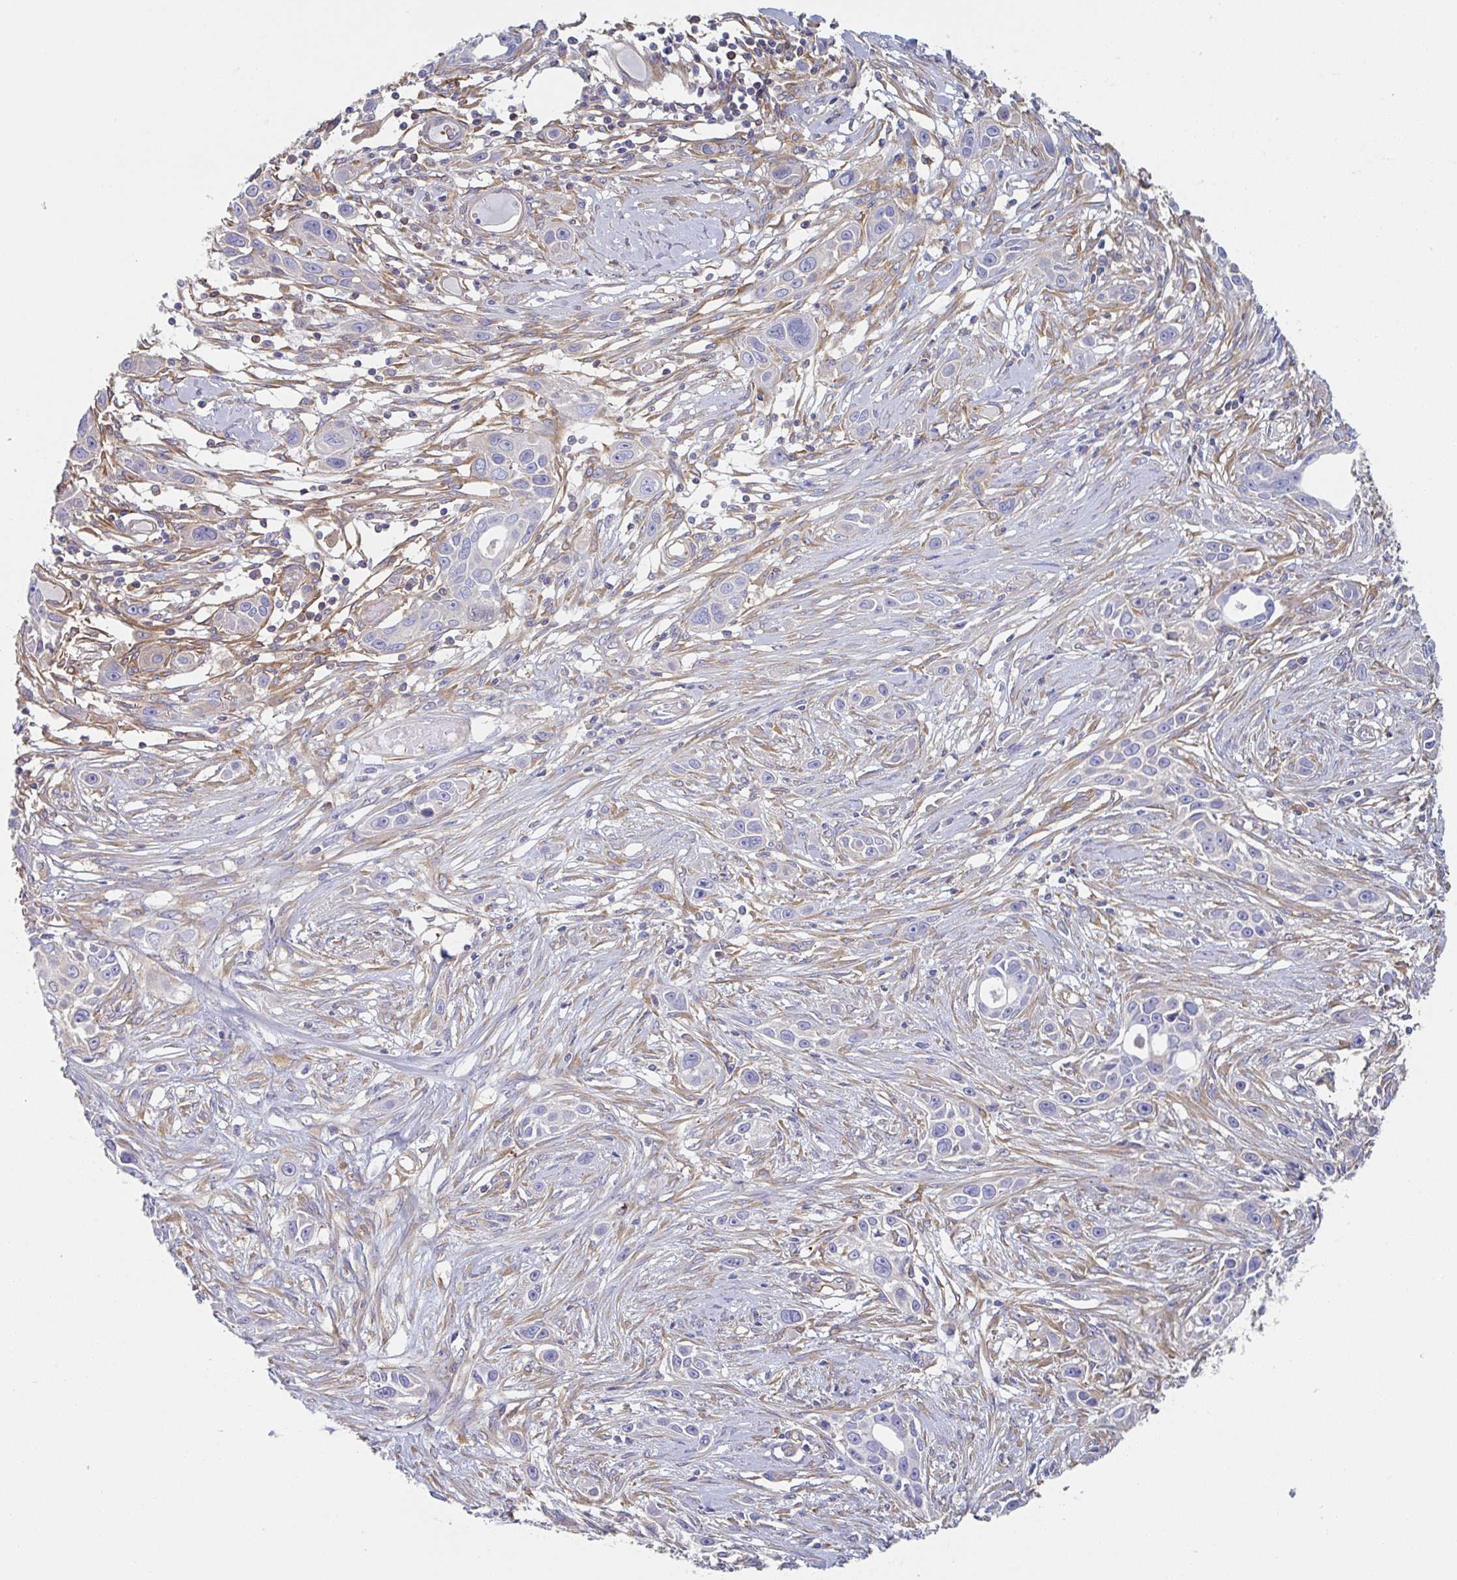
{"staining": {"intensity": "negative", "quantity": "none", "location": "none"}, "tissue": "skin cancer", "cell_type": "Tumor cells", "image_type": "cancer", "snomed": [{"axis": "morphology", "description": "Squamous cell carcinoma, NOS"}, {"axis": "topography", "description": "Skin"}], "caption": "This is an immunohistochemistry image of skin squamous cell carcinoma. There is no positivity in tumor cells.", "gene": "AMPD2", "patient": {"sex": "female", "age": 69}}